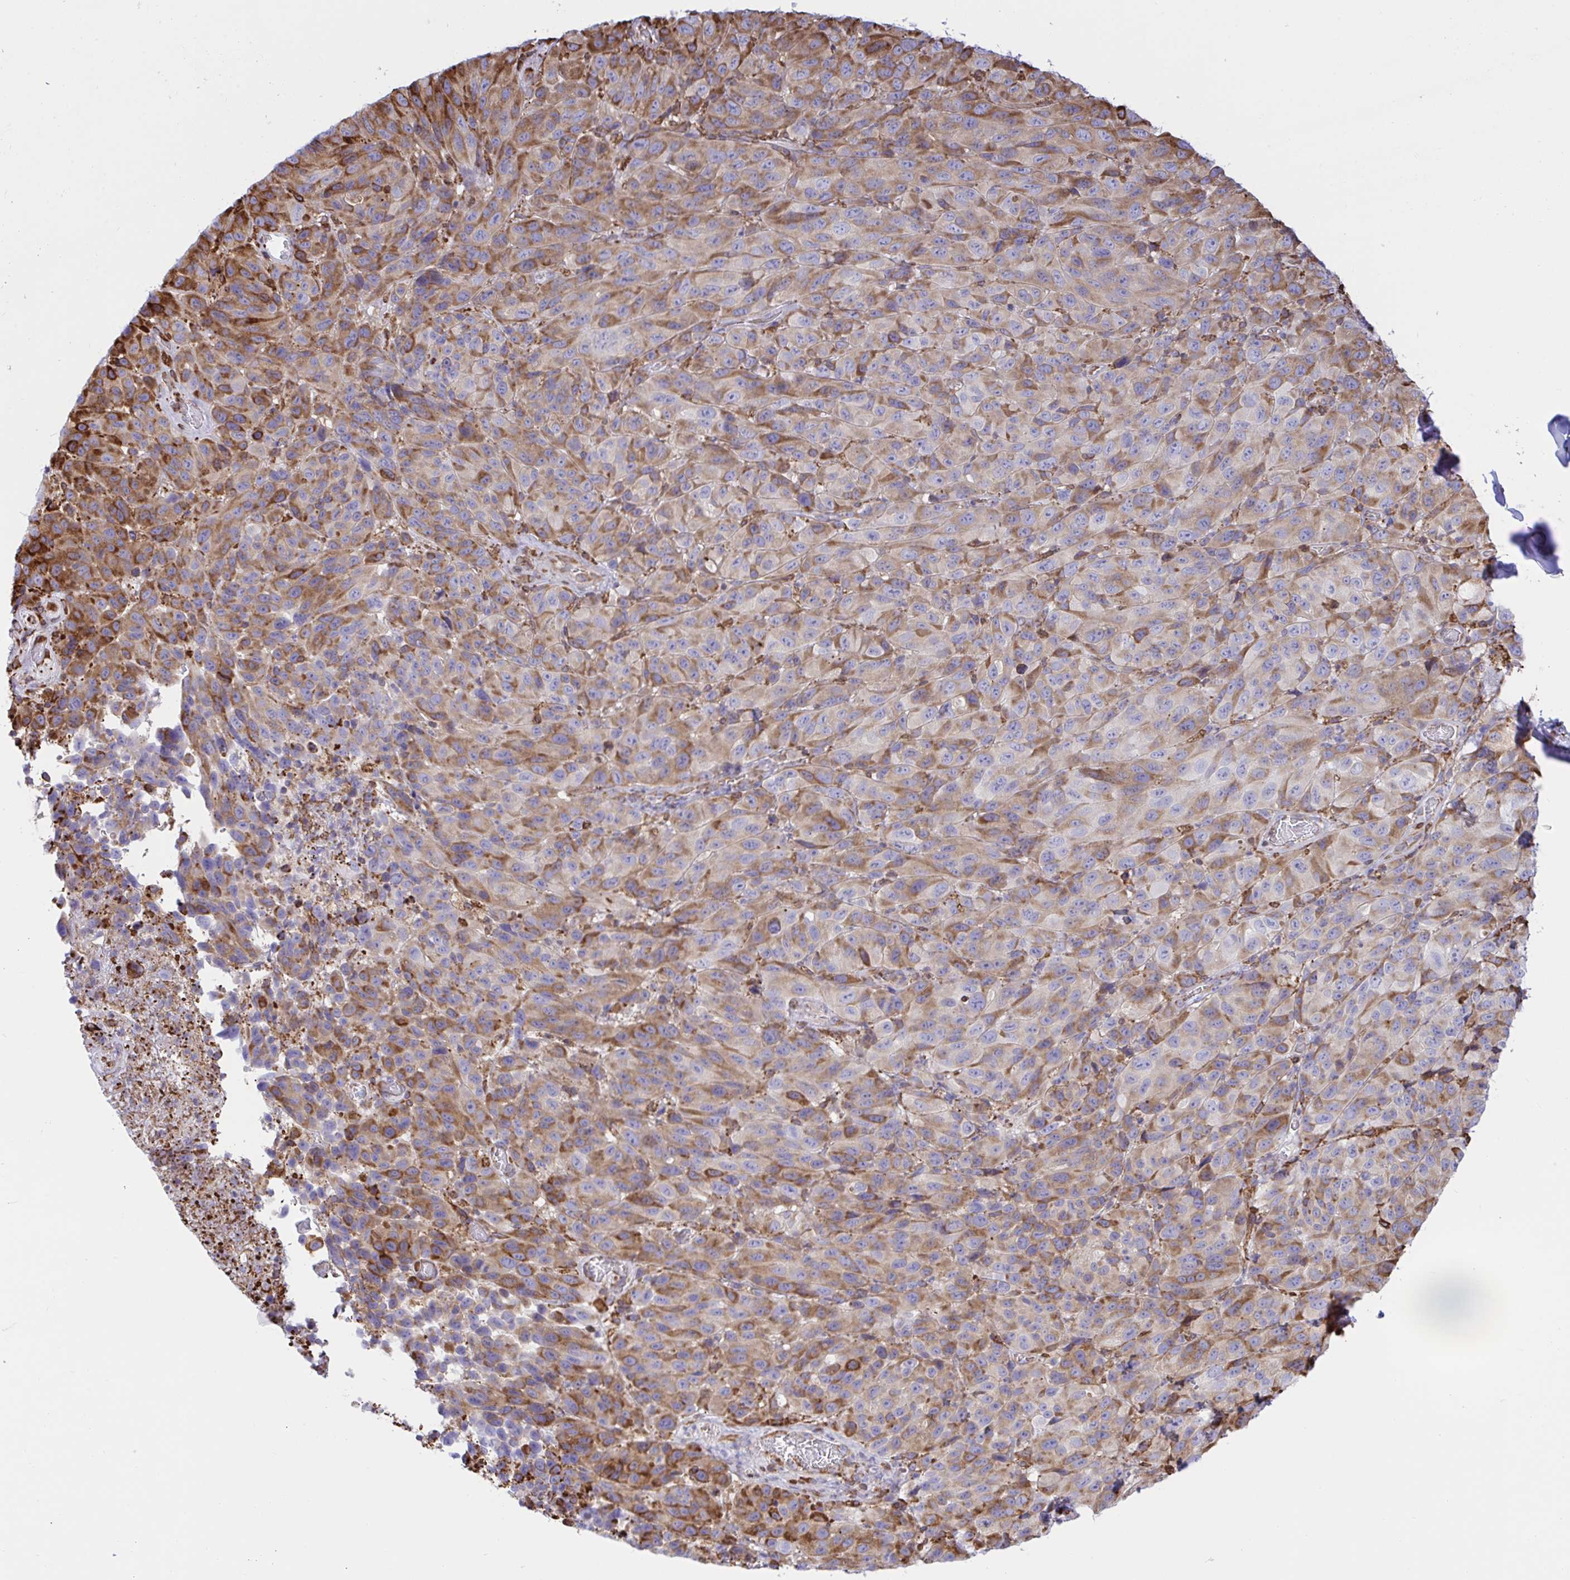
{"staining": {"intensity": "moderate", "quantity": "25%-75%", "location": "cytoplasmic/membranous"}, "tissue": "melanoma", "cell_type": "Tumor cells", "image_type": "cancer", "snomed": [{"axis": "morphology", "description": "Malignant melanoma, NOS"}, {"axis": "topography", "description": "Skin"}], "caption": "Protein staining of malignant melanoma tissue shows moderate cytoplasmic/membranous positivity in about 25%-75% of tumor cells. Nuclei are stained in blue.", "gene": "CLGN", "patient": {"sex": "male", "age": 85}}